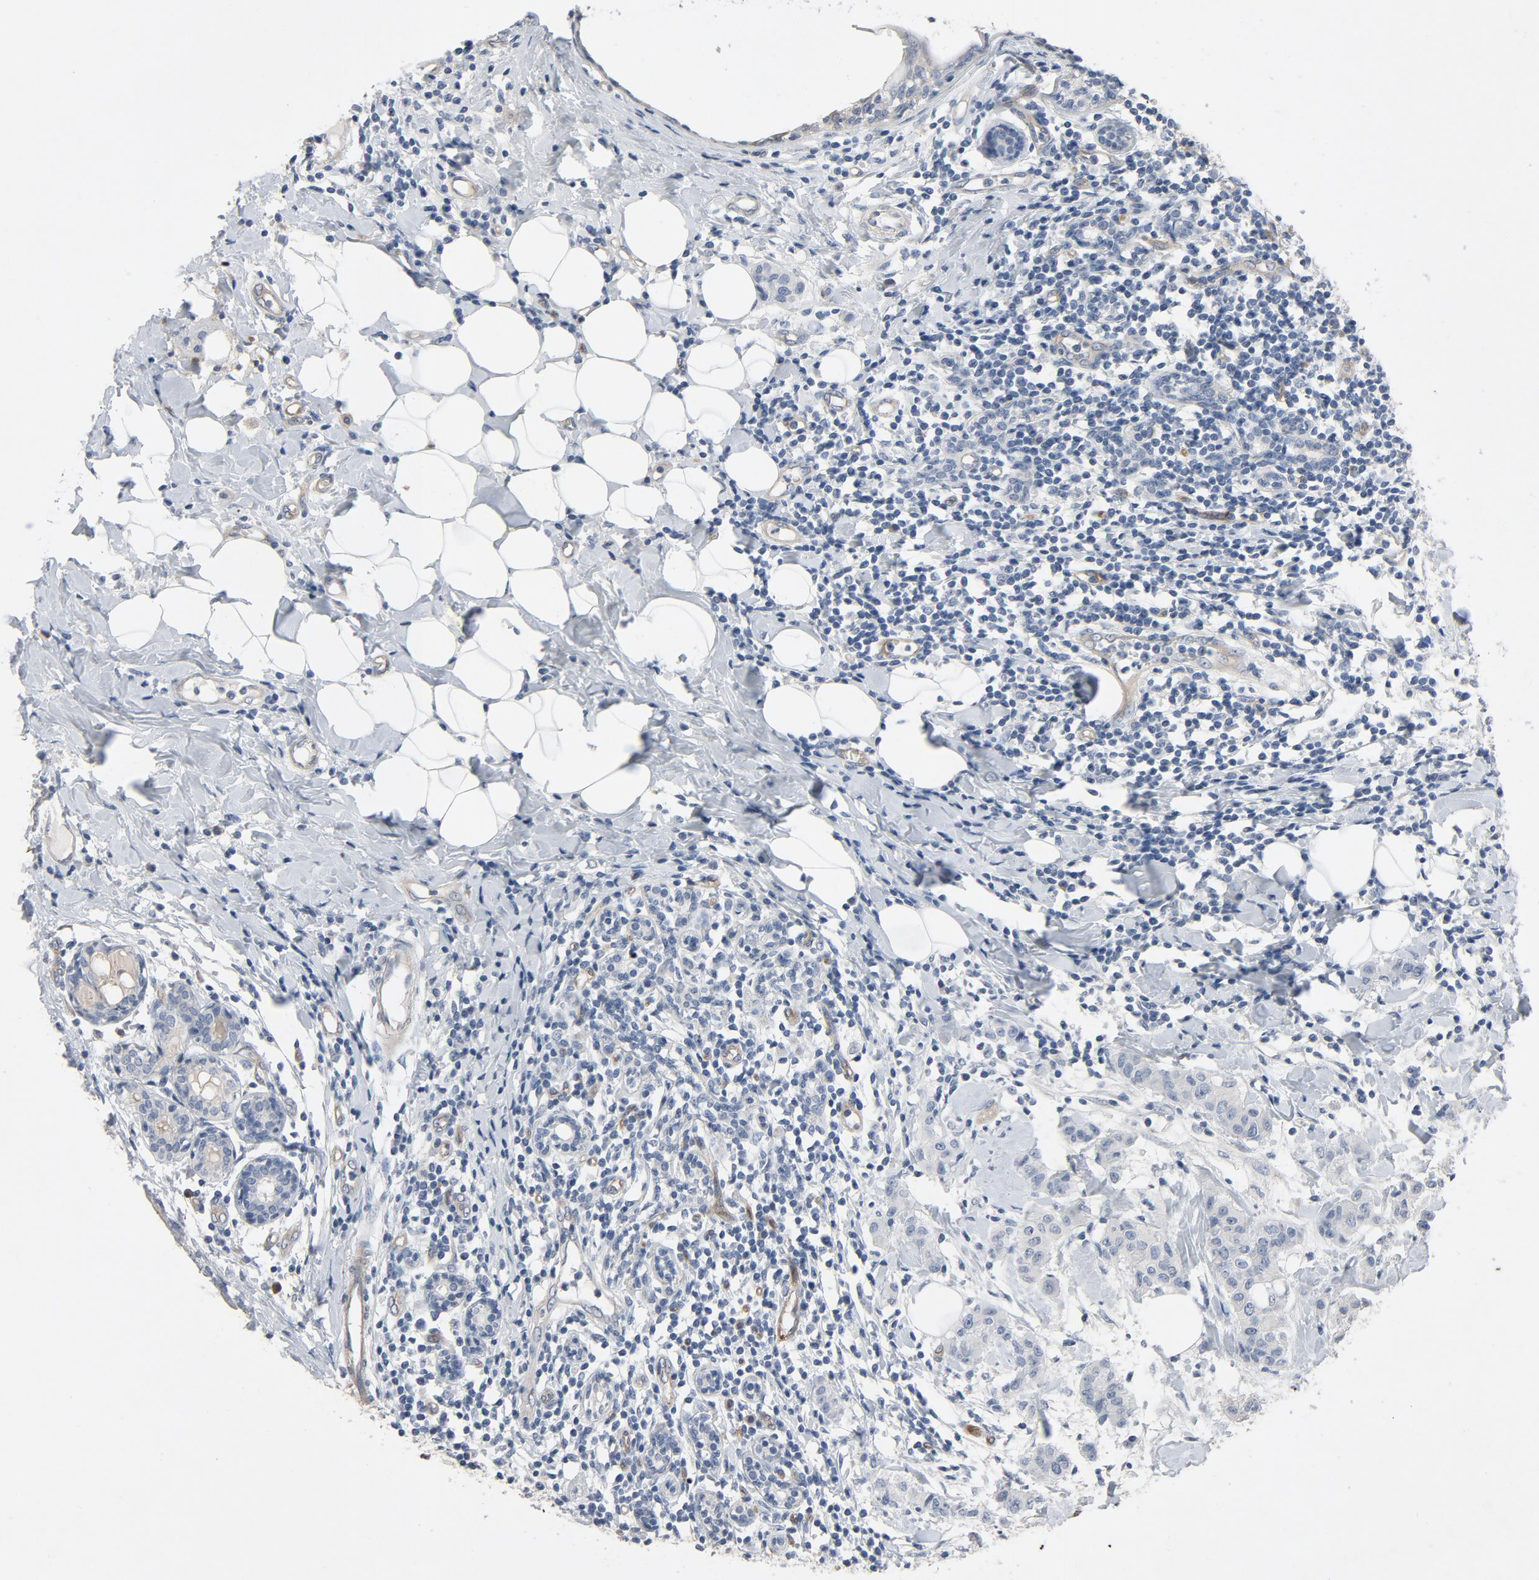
{"staining": {"intensity": "negative", "quantity": "none", "location": "none"}, "tissue": "breast cancer", "cell_type": "Tumor cells", "image_type": "cancer", "snomed": [{"axis": "morphology", "description": "Duct carcinoma"}, {"axis": "topography", "description": "Breast"}], "caption": "A photomicrograph of intraductal carcinoma (breast) stained for a protein demonstrates no brown staining in tumor cells.", "gene": "KDR", "patient": {"sex": "female", "age": 40}}